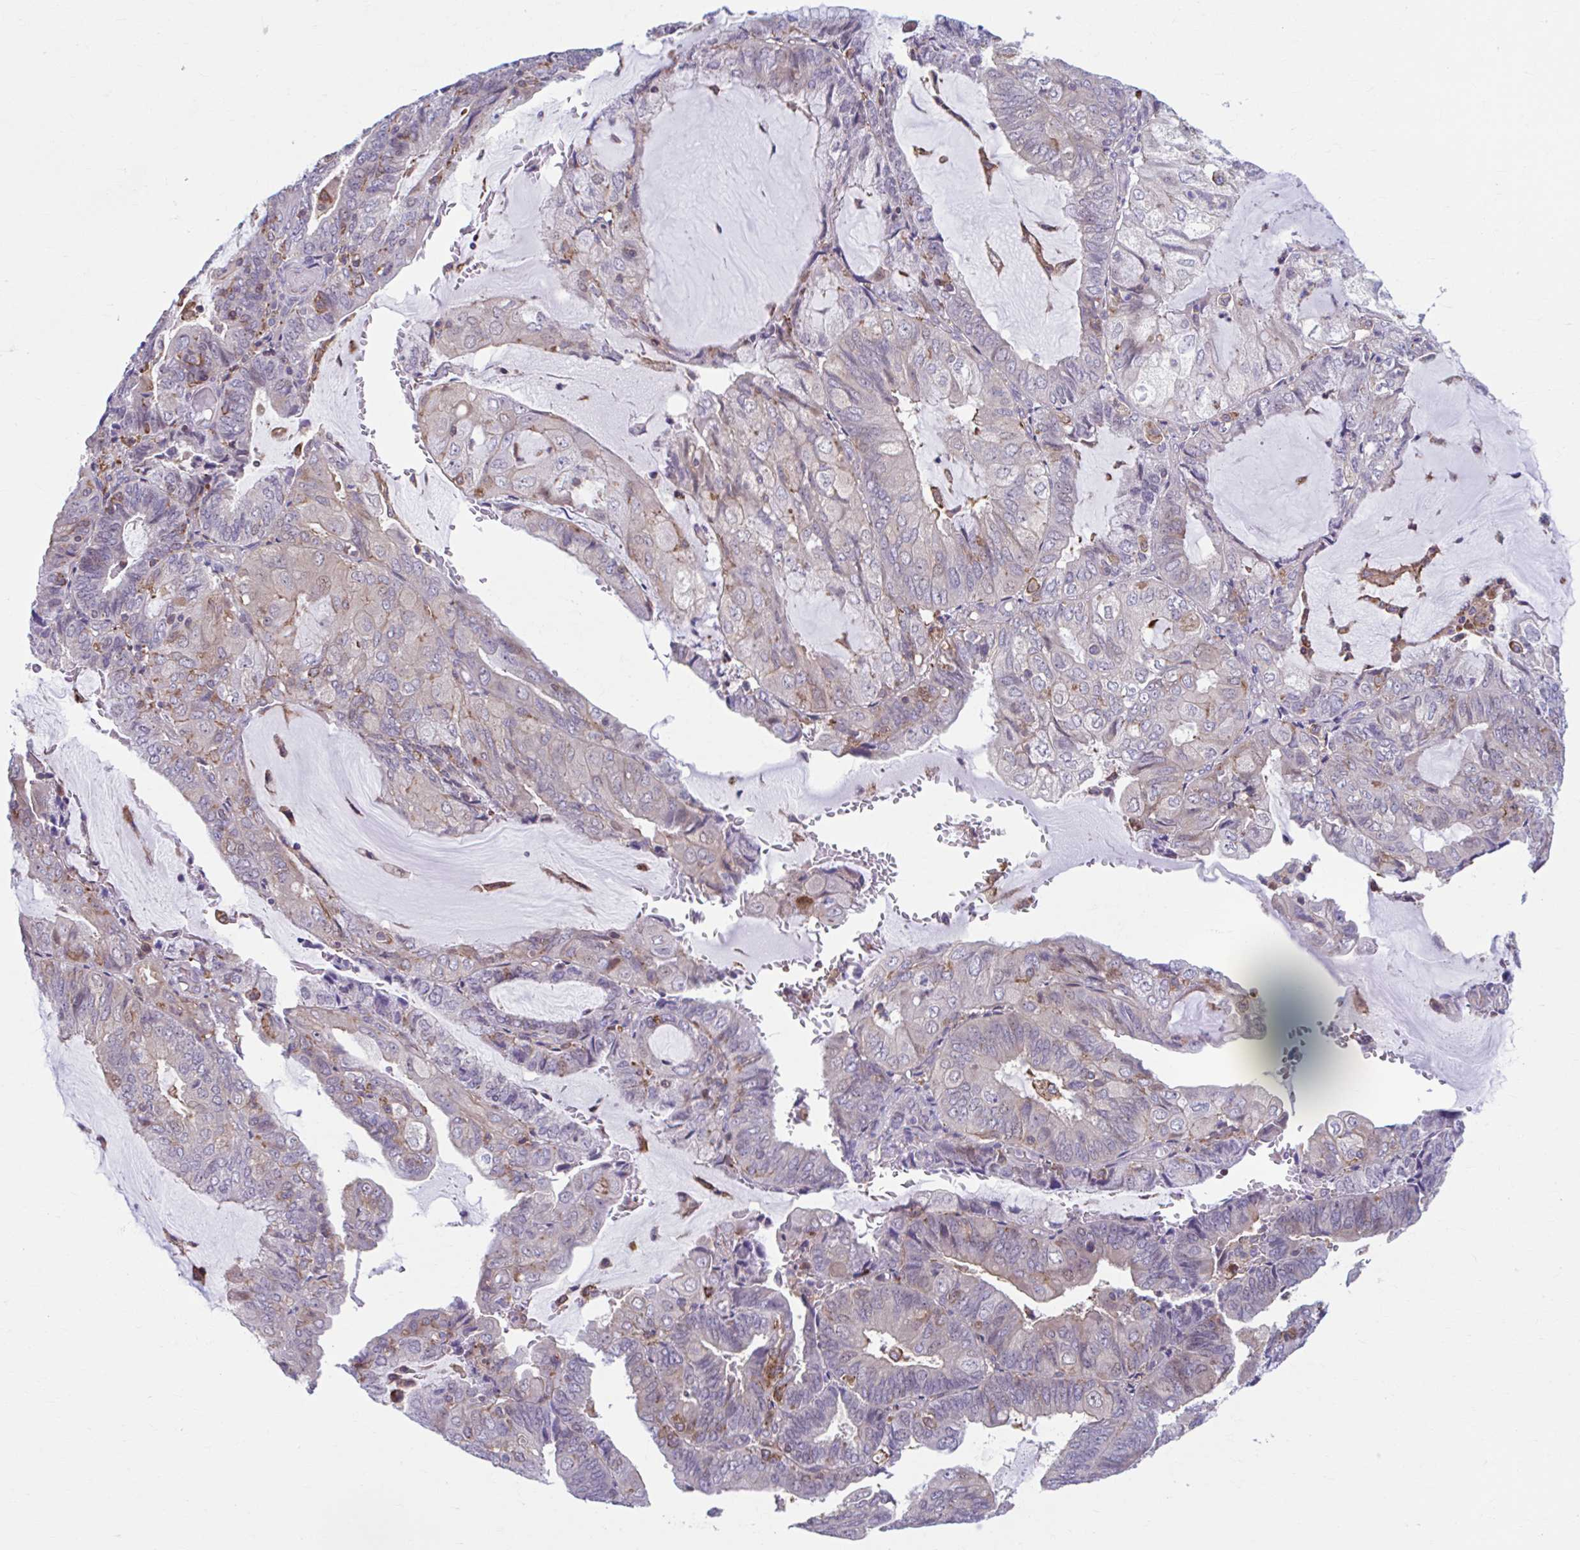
{"staining": {"intensity": "weak", "quantity": "<25%", "location": "cytoplasmic/membranous"}, "tissue": "endometrial cancer", "cell_type": "Tumor cells", "image_type": "cancer", "snomed": [{"axis": "morphology", "description": "Adenocarcinoma, NOS"}, {"axis": "topography", "description": "Endometrium"}], "caption": "A photomicrograph of human endometrial adenocarcinoma is negative for staining in tumor cells.", "gene": "ADAT3", "patient": {"sex": "female", "age": 81}}